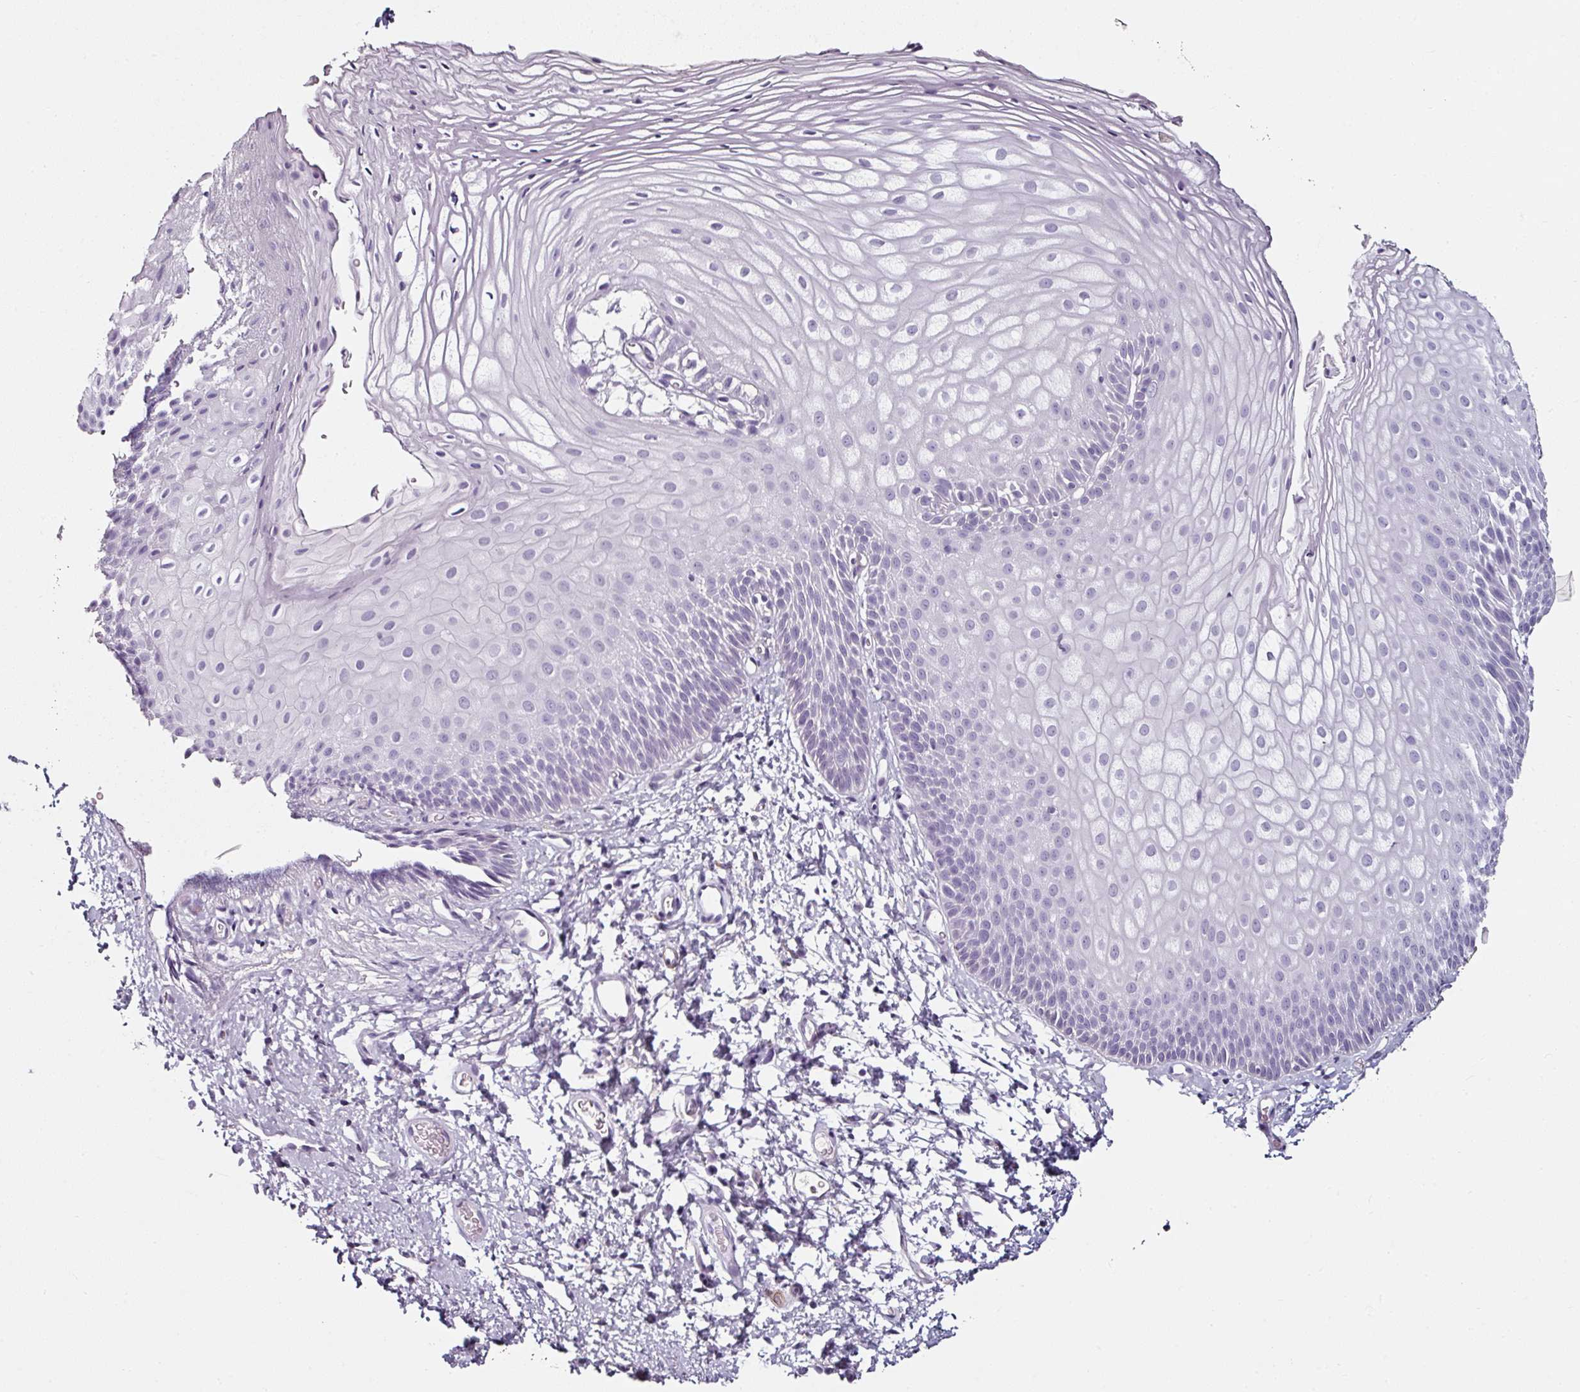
{"staining": {"intensity": "weak", "quantity": "<25%", "location": "cytoplasmic/membranous"}, "tissue": "skin", "cell_type": "Epidermal cells", "image_type": "normal", "snomed": [{"axis": "morphology", "description": "Normal tissue, NOS"}, {"axis": "topography", "description": "Anal"}], "caption": "Immunohistochemical staining of unremarkable skin demonstrates no significant expression in epidermal cells. (DAB (3,3'-diaminobenzidine) immunohistochemistry visualized using brightfield microscopy, high magnification).", "gene": "CAP2", "patient": {"sex": "female", "age": 40}}